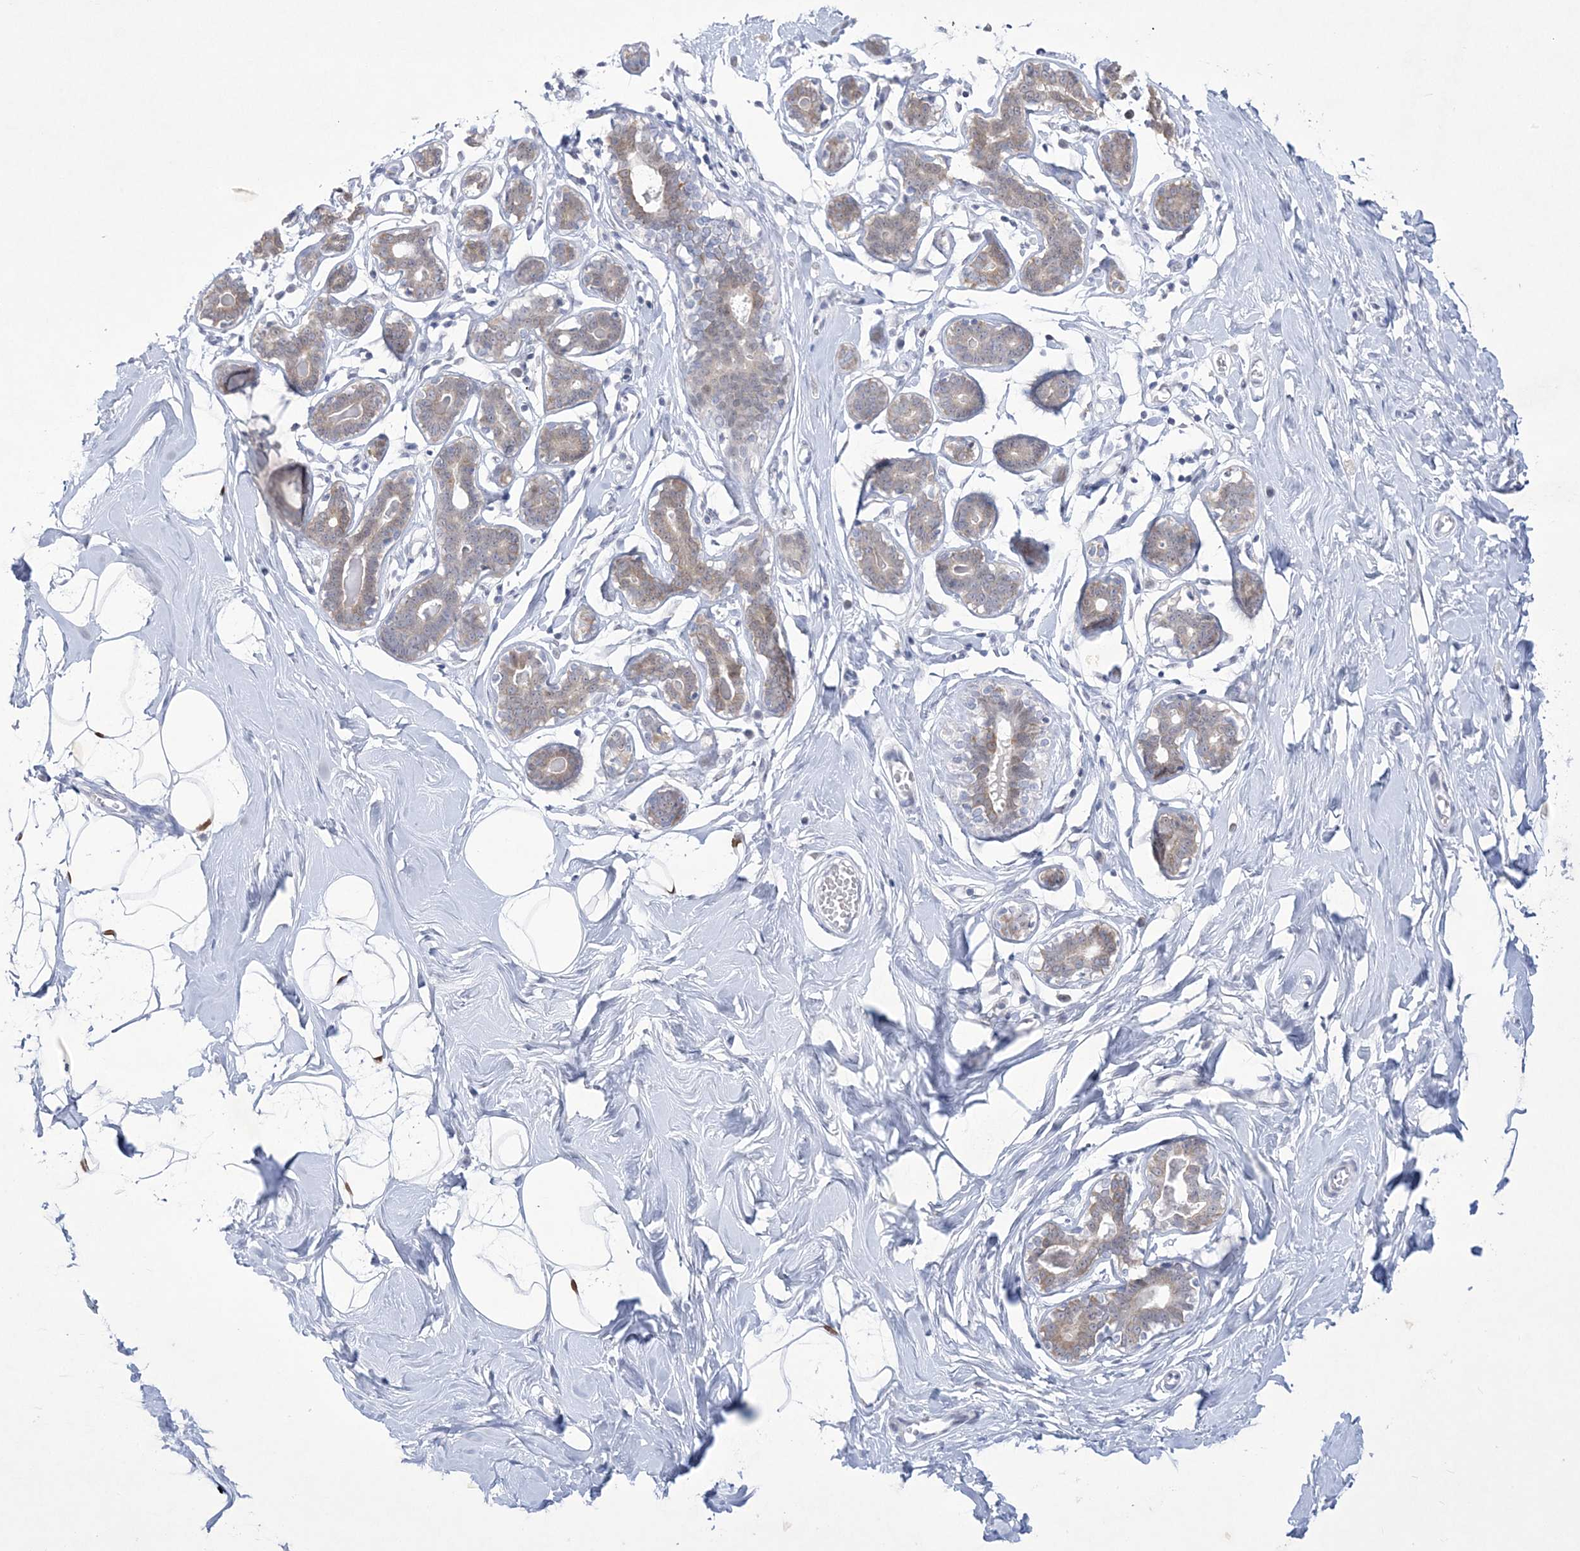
{"staining": {"intensity": "negative", "quantity": "none", "location": "none"}, "tissue": "breast", "cell_type": "Adipocytes", "image_type": "normal", "snomed": [{"axis": "morphology", "description": "Normal tissue, NOS"}, {"axis": "topography", "description": "Breast"}], "caption": "DAB immunohistochemical staining of normal breast exhibits no significant staining in adipocytes.", "gene": "WDR27", "patient": {"sex": "female", "age": 26}}